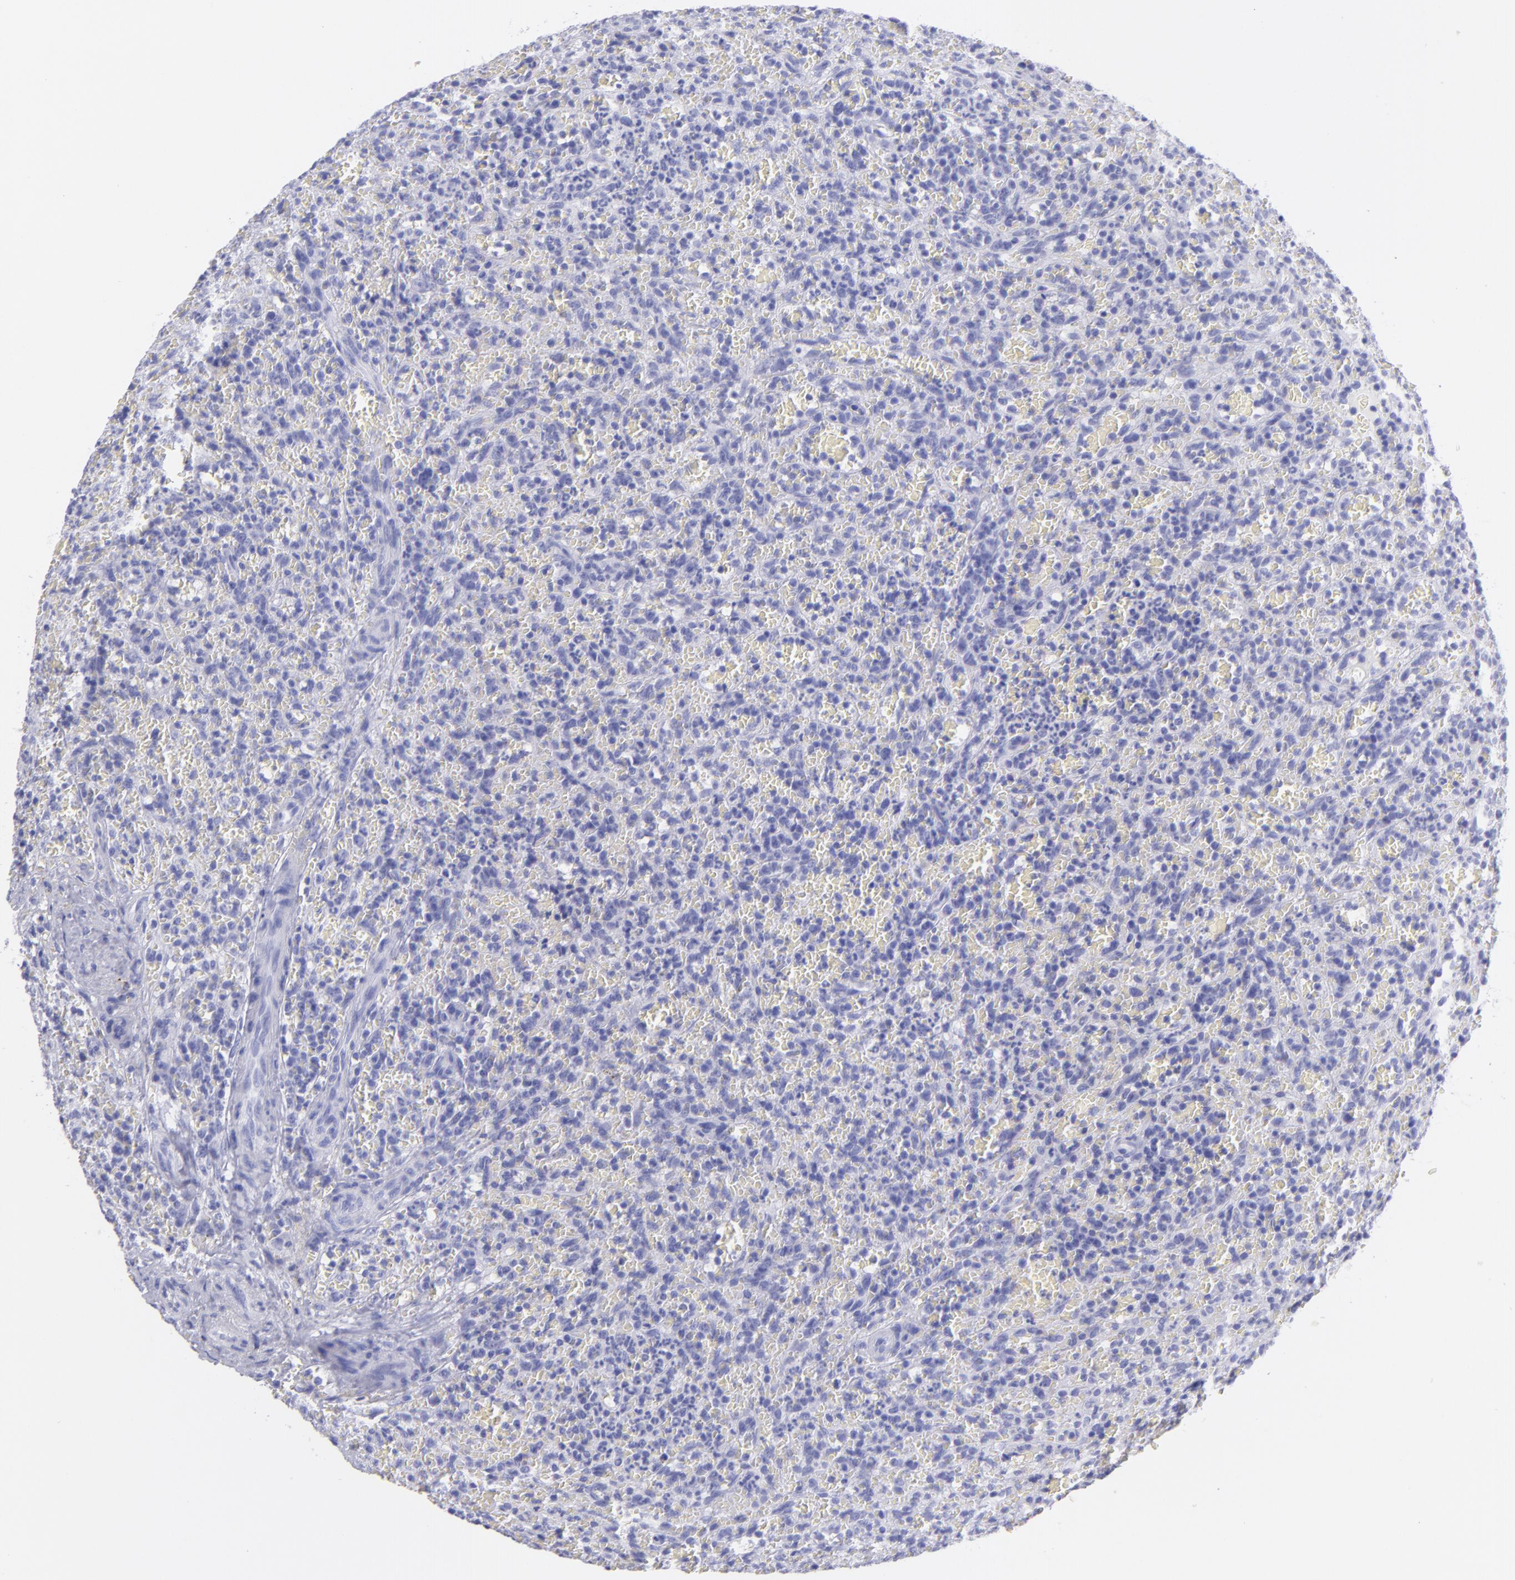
{"staining": {"intensity": "negative", "quantity": "none", "location": "none"}, "tissue": "lymphoma", "cell_type": "Tumor cells", "image_type": "cancer", "snomed": [{"axis": "morphology", "description": "Malignant lymphoma, non-Hodgkin's type, Low grade"}, {"axis": "topography", "description": "Spleen"}], "caption": "Tumor cells show no significant protein positivity in lymphoma. Brightfield microscopy of immunohistochemistry stained with DAB (brown) and hematoxylin (blue), captured at high magnification.", "gene": "CNP", "patient": {"sex": "female", "age": 64}}